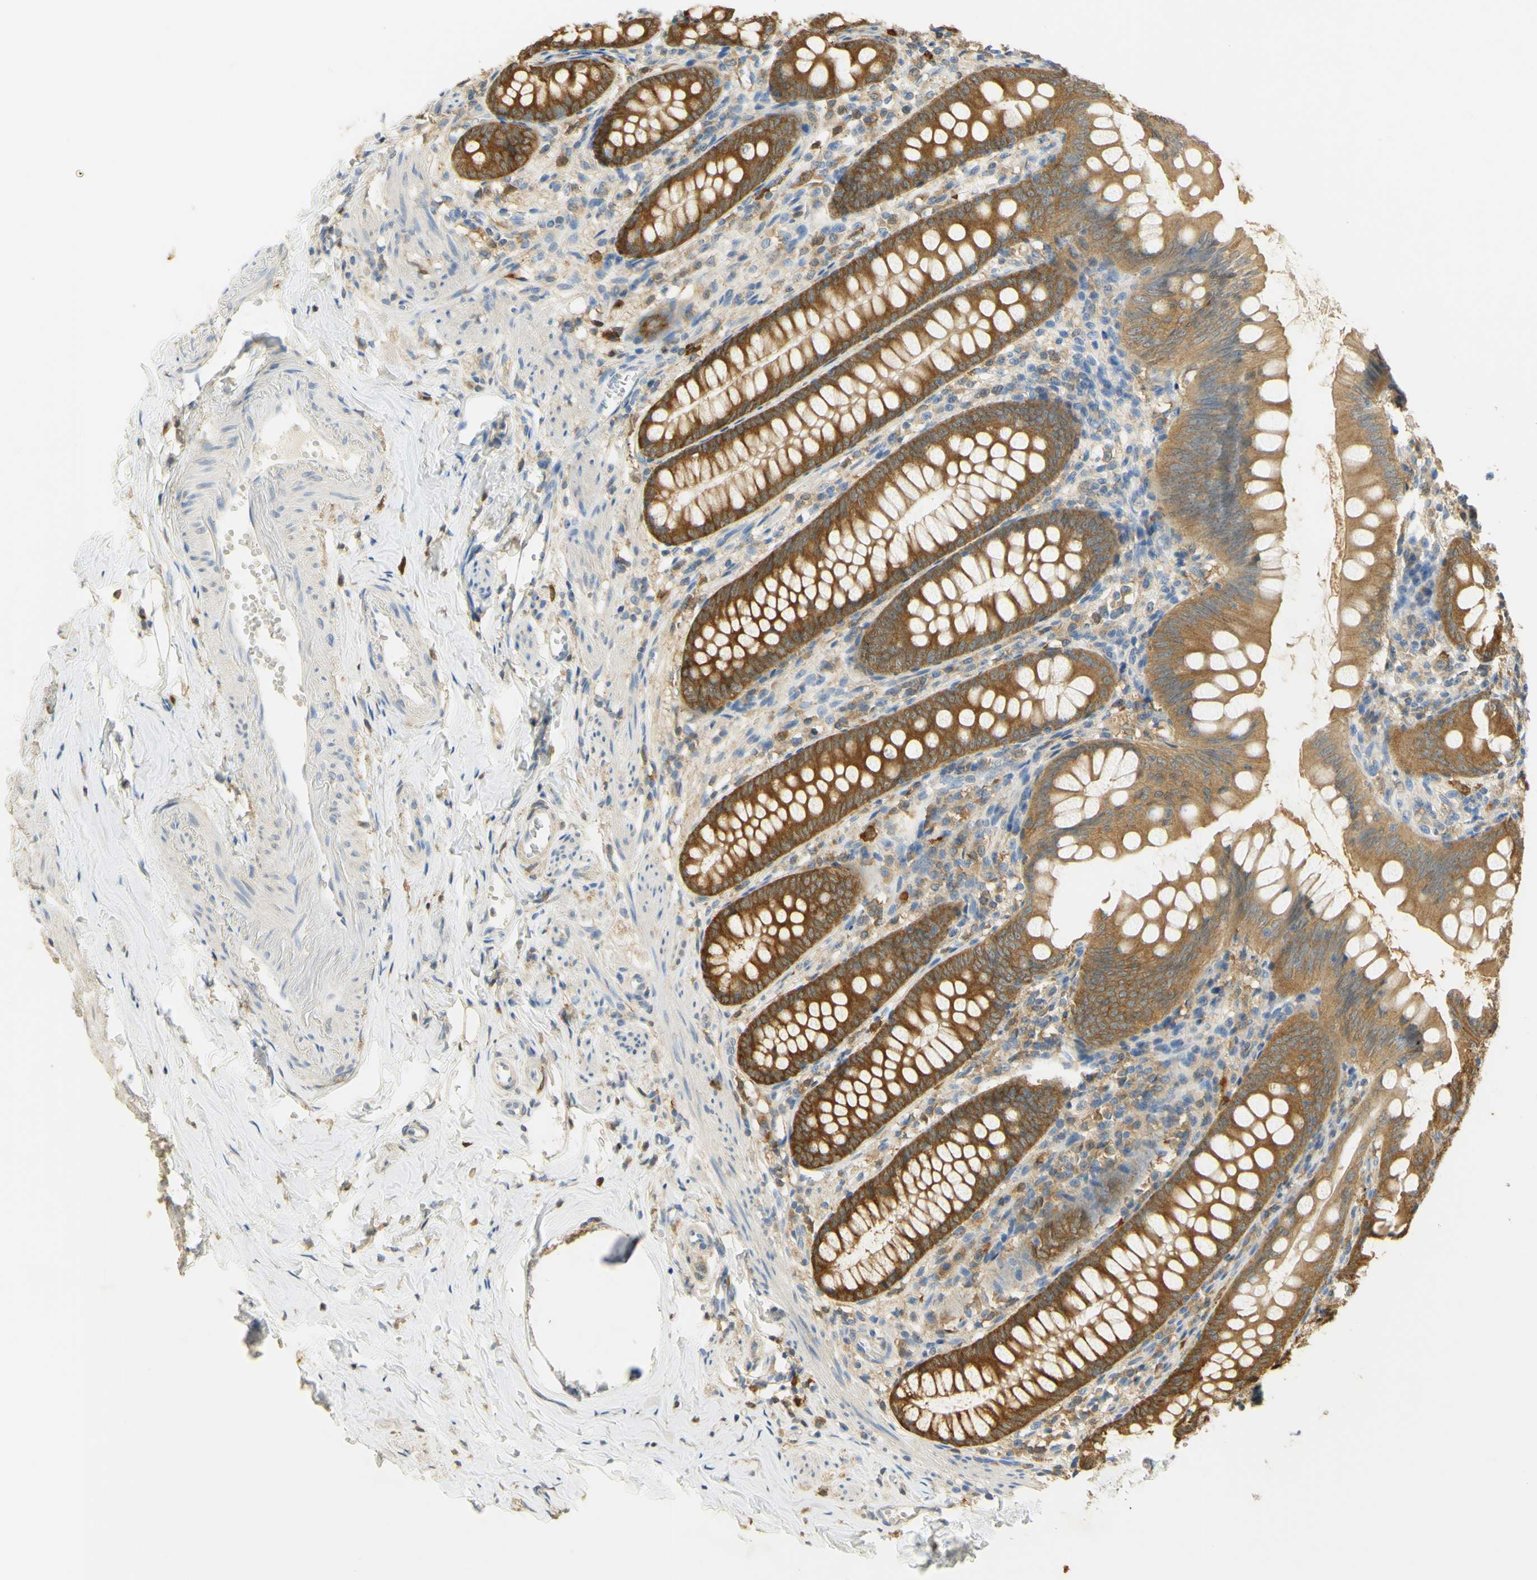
{"staining": {"intensity": "moderate", "quantity": ">75%", "location": "cytoplasmic/membranous"}, "tissue": "appendix", "cell_type": "Glandular cells", "image_type": "normal", "snomed": [{"axis": "morphology", "description": "Normal tissue, NOS"}, {"axis": "topography", "description": "Appendix"}], "caption": "IHC histopathology image of unremarkable appendix stained for a protein (brown), which reveals medium levels of moderate cytoplasmic/membranous positivity in about >75% of glandular cells.", "gene": "PAK1", "patient": {"sex": "female", "age": 77}}